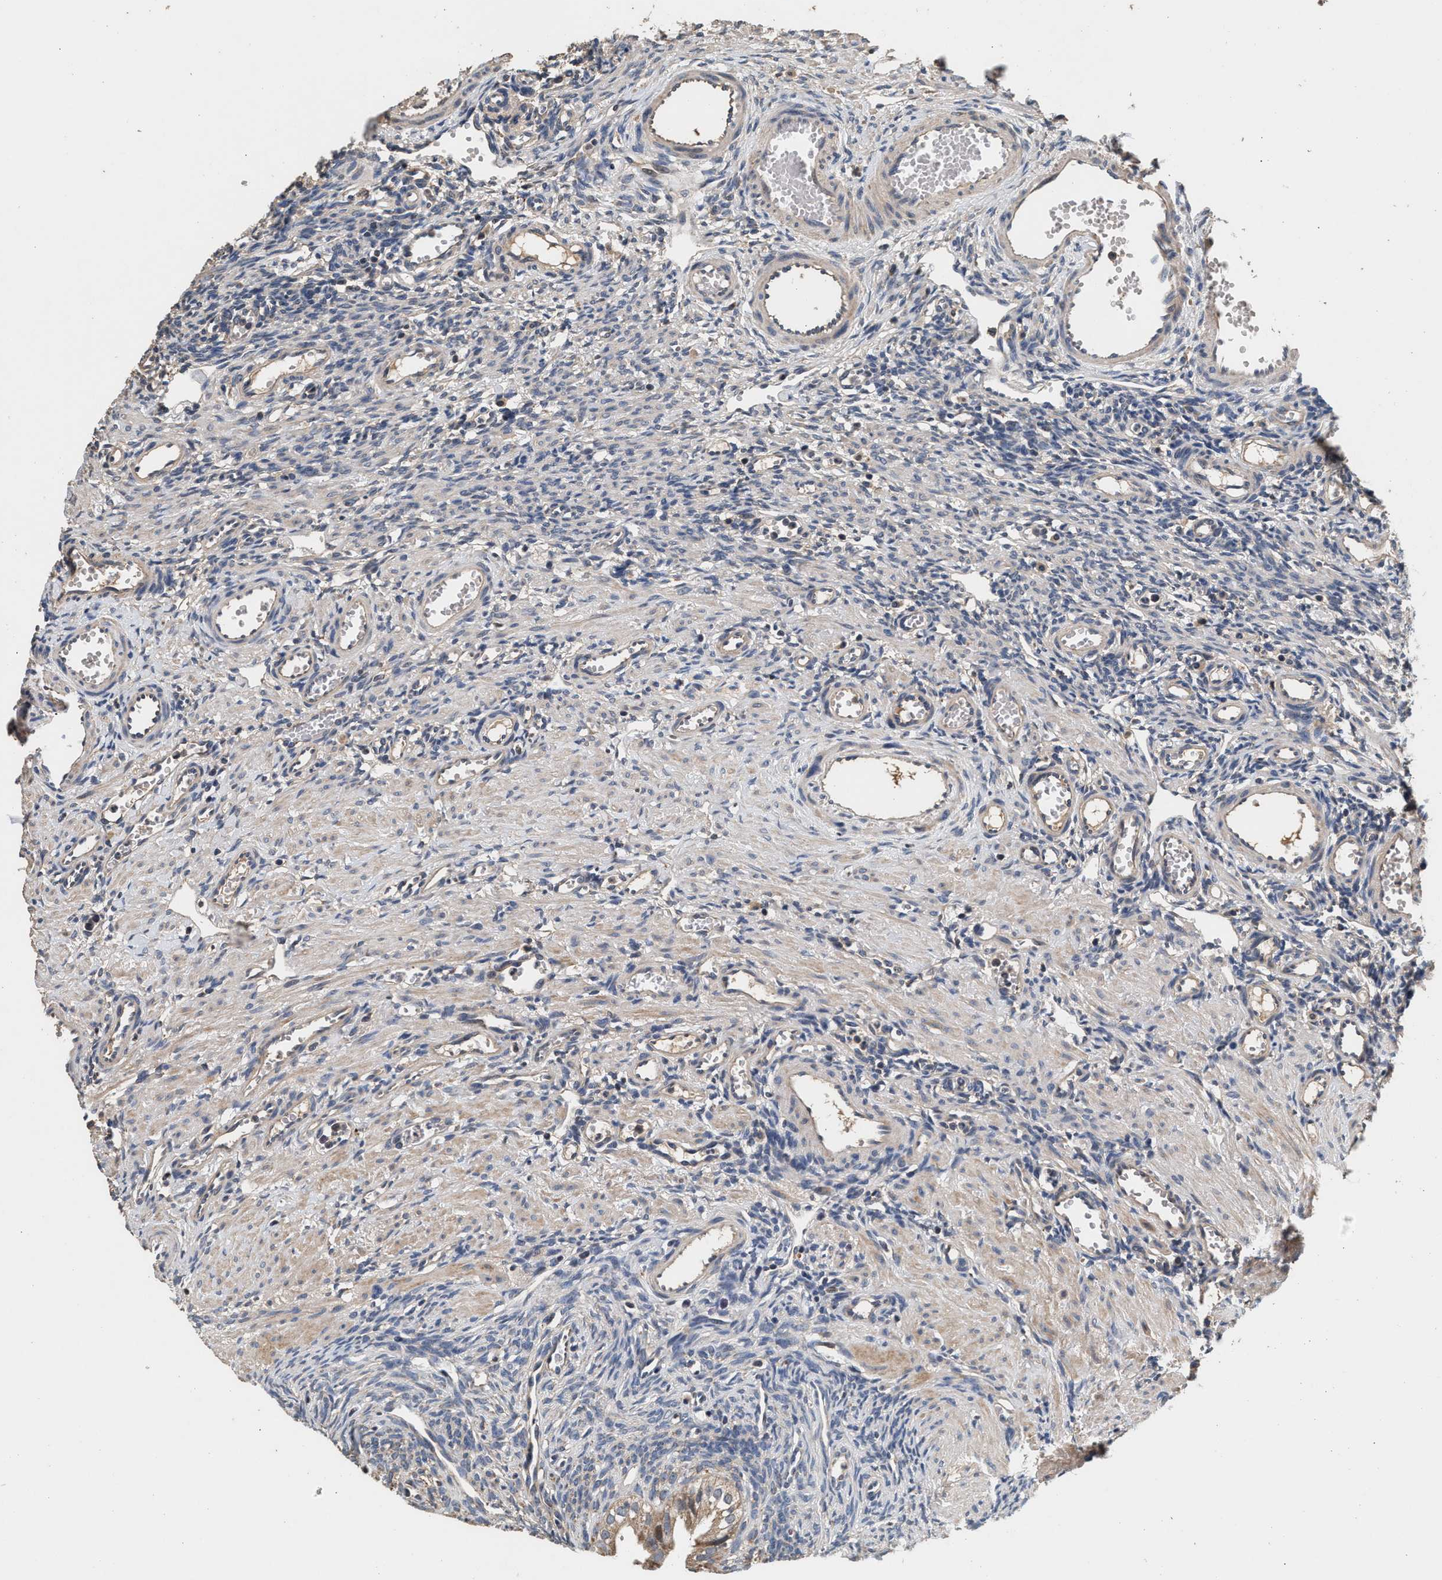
{"staining": {"intensity": "moderate", "quantity": ">75%", "location": "cytoplasmic/membranous"}, "tissue": "ovary", "cell_type": "Follicle cells", "image_type": "normal", "snomed": [{"axis": "morphology", "description": "Normal tissue, NOS"}, {"axis": "topography", "description": "Ovary"}], "caption": "Approximately >75% of follicle cells in unremarkable ovary reveal moderate cytoplasmic/membranous protein positivity as visualized by brown immunohistochemical staining.", "gene": "PTGR3", "patient": {"sex": "female", "age": 33}}